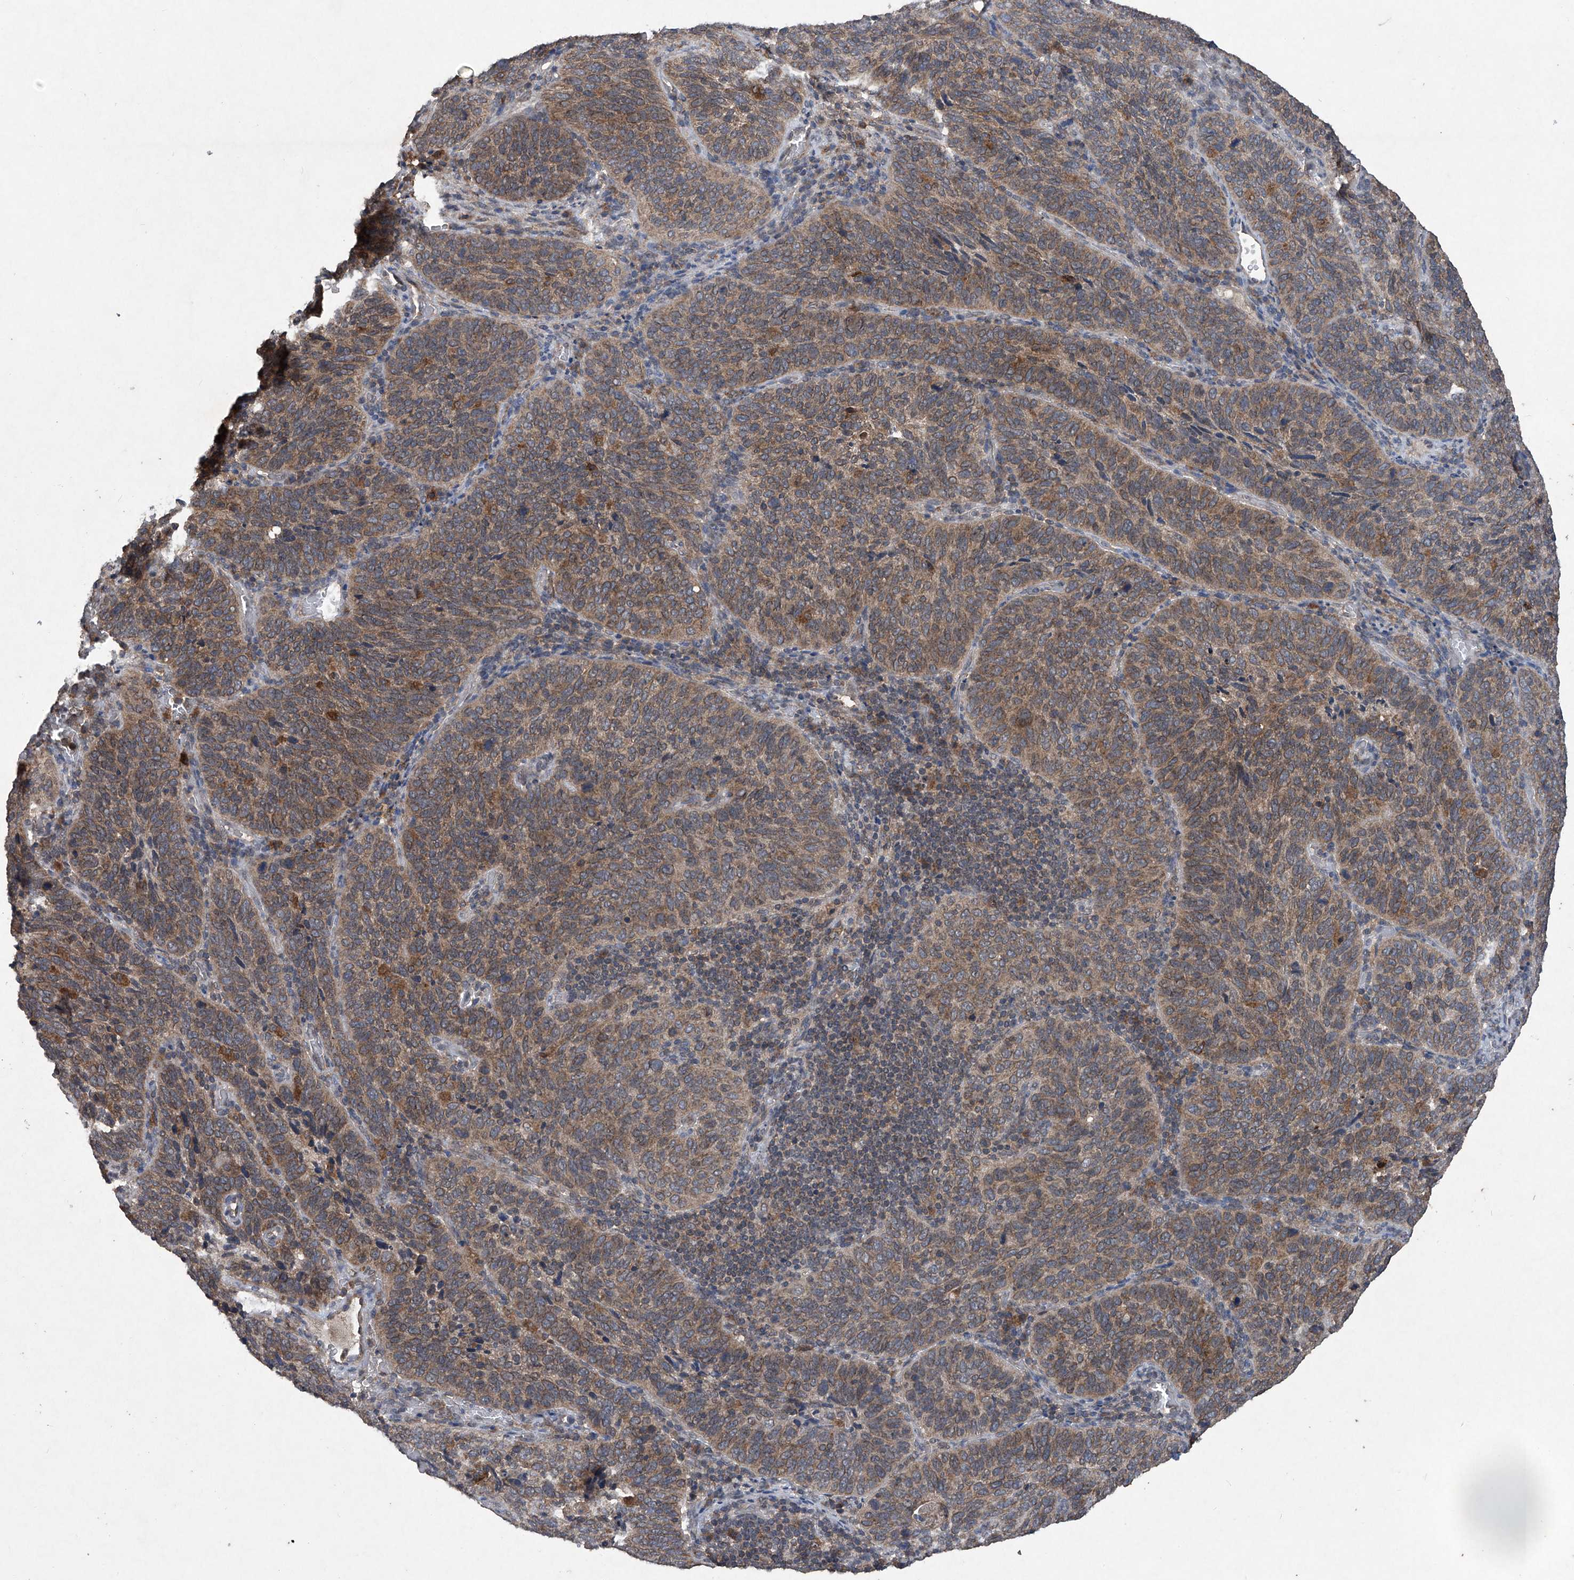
{"staining": {"intensity": "moderate", "quantity": ">75%", "location": "cytoplasmic/membranous"}, "tissue": "cervical cancer", "cell_type": "Tumor cells", "image_type": "cancer", "snomed": [{"axis": "morphology", "description": "Squamous cell carcinoma, NOS"}, {"axis": "topography", "description": "Cervix"}], "caption": "Immunohistochemical staining of human cervical squamous cell carcinoma displays medium levels of moderate cytoplasmic/membranous protein expression in approximately >75% of tumor cells.", "gene": "SUMF2", "patient": {"sex": "female", "age": 60}}